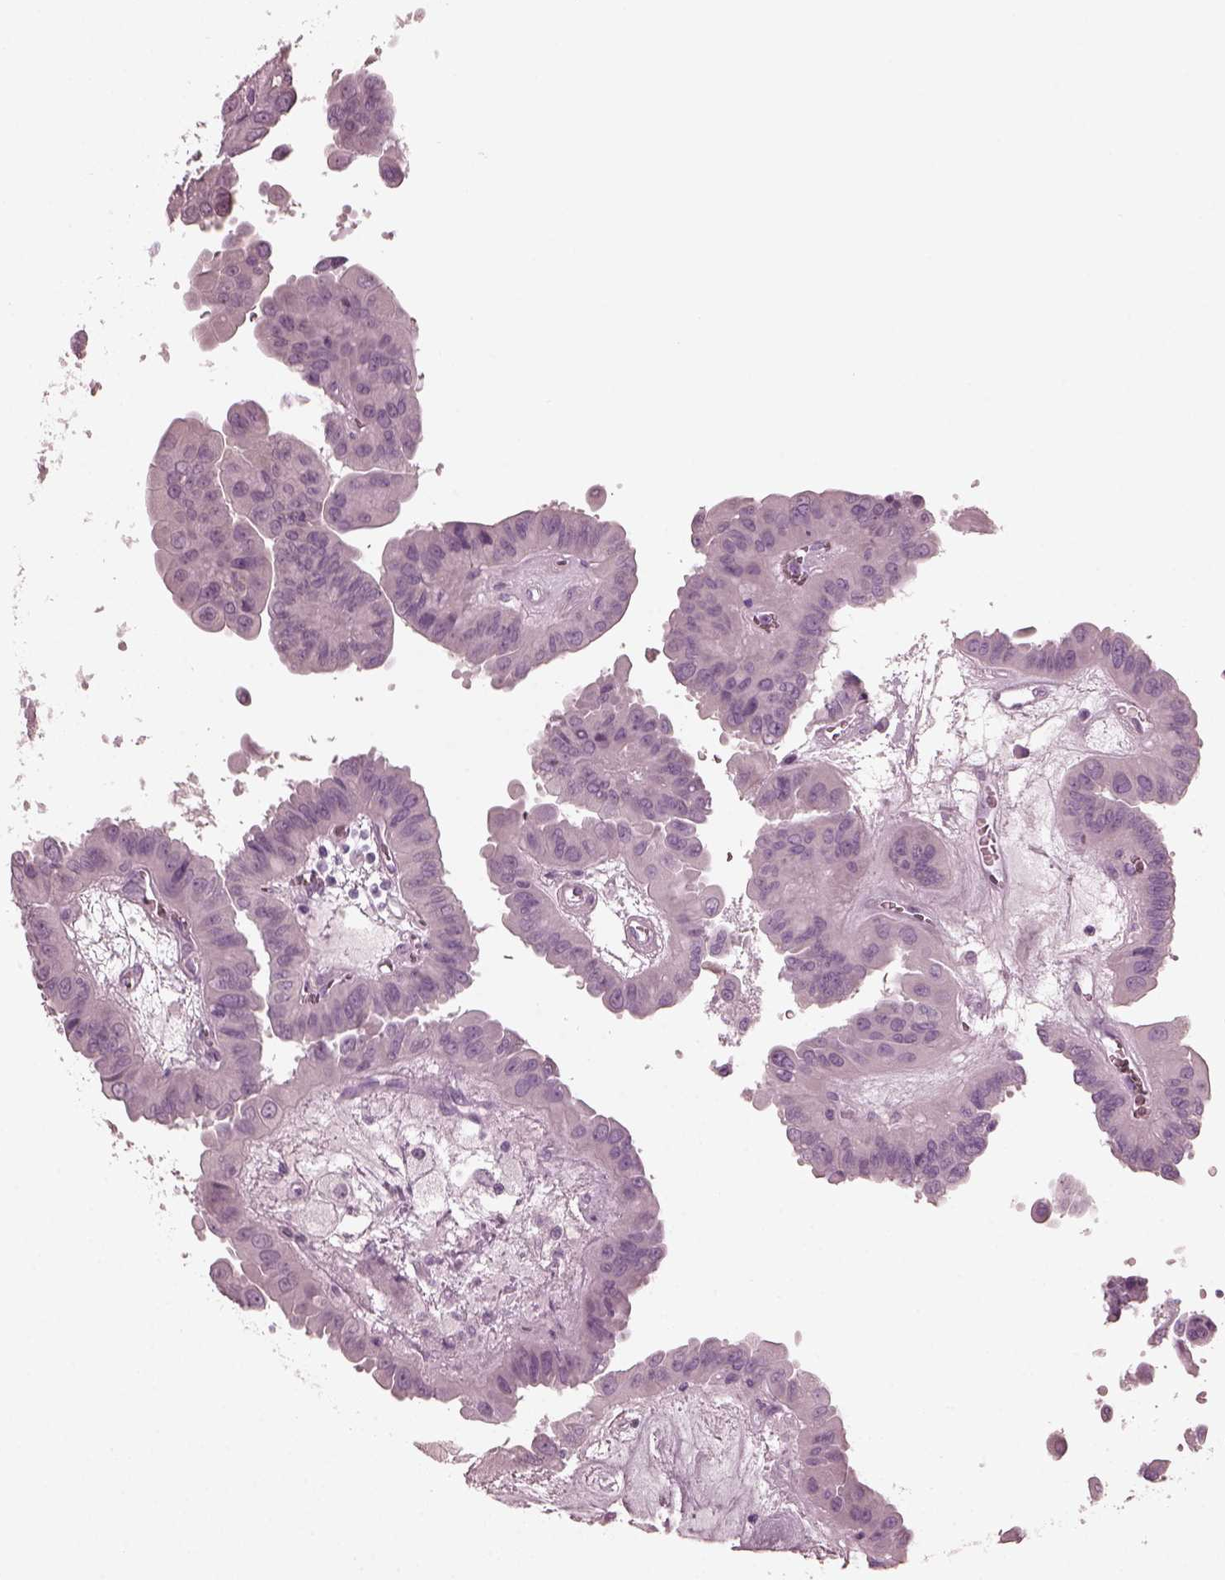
{"staining": {"intensity": "negative", "quantity": "none", "location": "none"}, "tissue": "thyroid cancer", "cell_type": "Tumor cells", "image_type": "cancer", "snomed": [{"axis": "morphology", "description": "Papillary adenocarcinoma, NOS"}, {"axis": "topography", "description": "Thyroid gland"}], "caption": "Tumor cells are negative for brown protein staining in thyroid cancer (papillary adenocarcinoma).", "gene": "GRM6", "patient": {"sex": "female", "age": 37}}